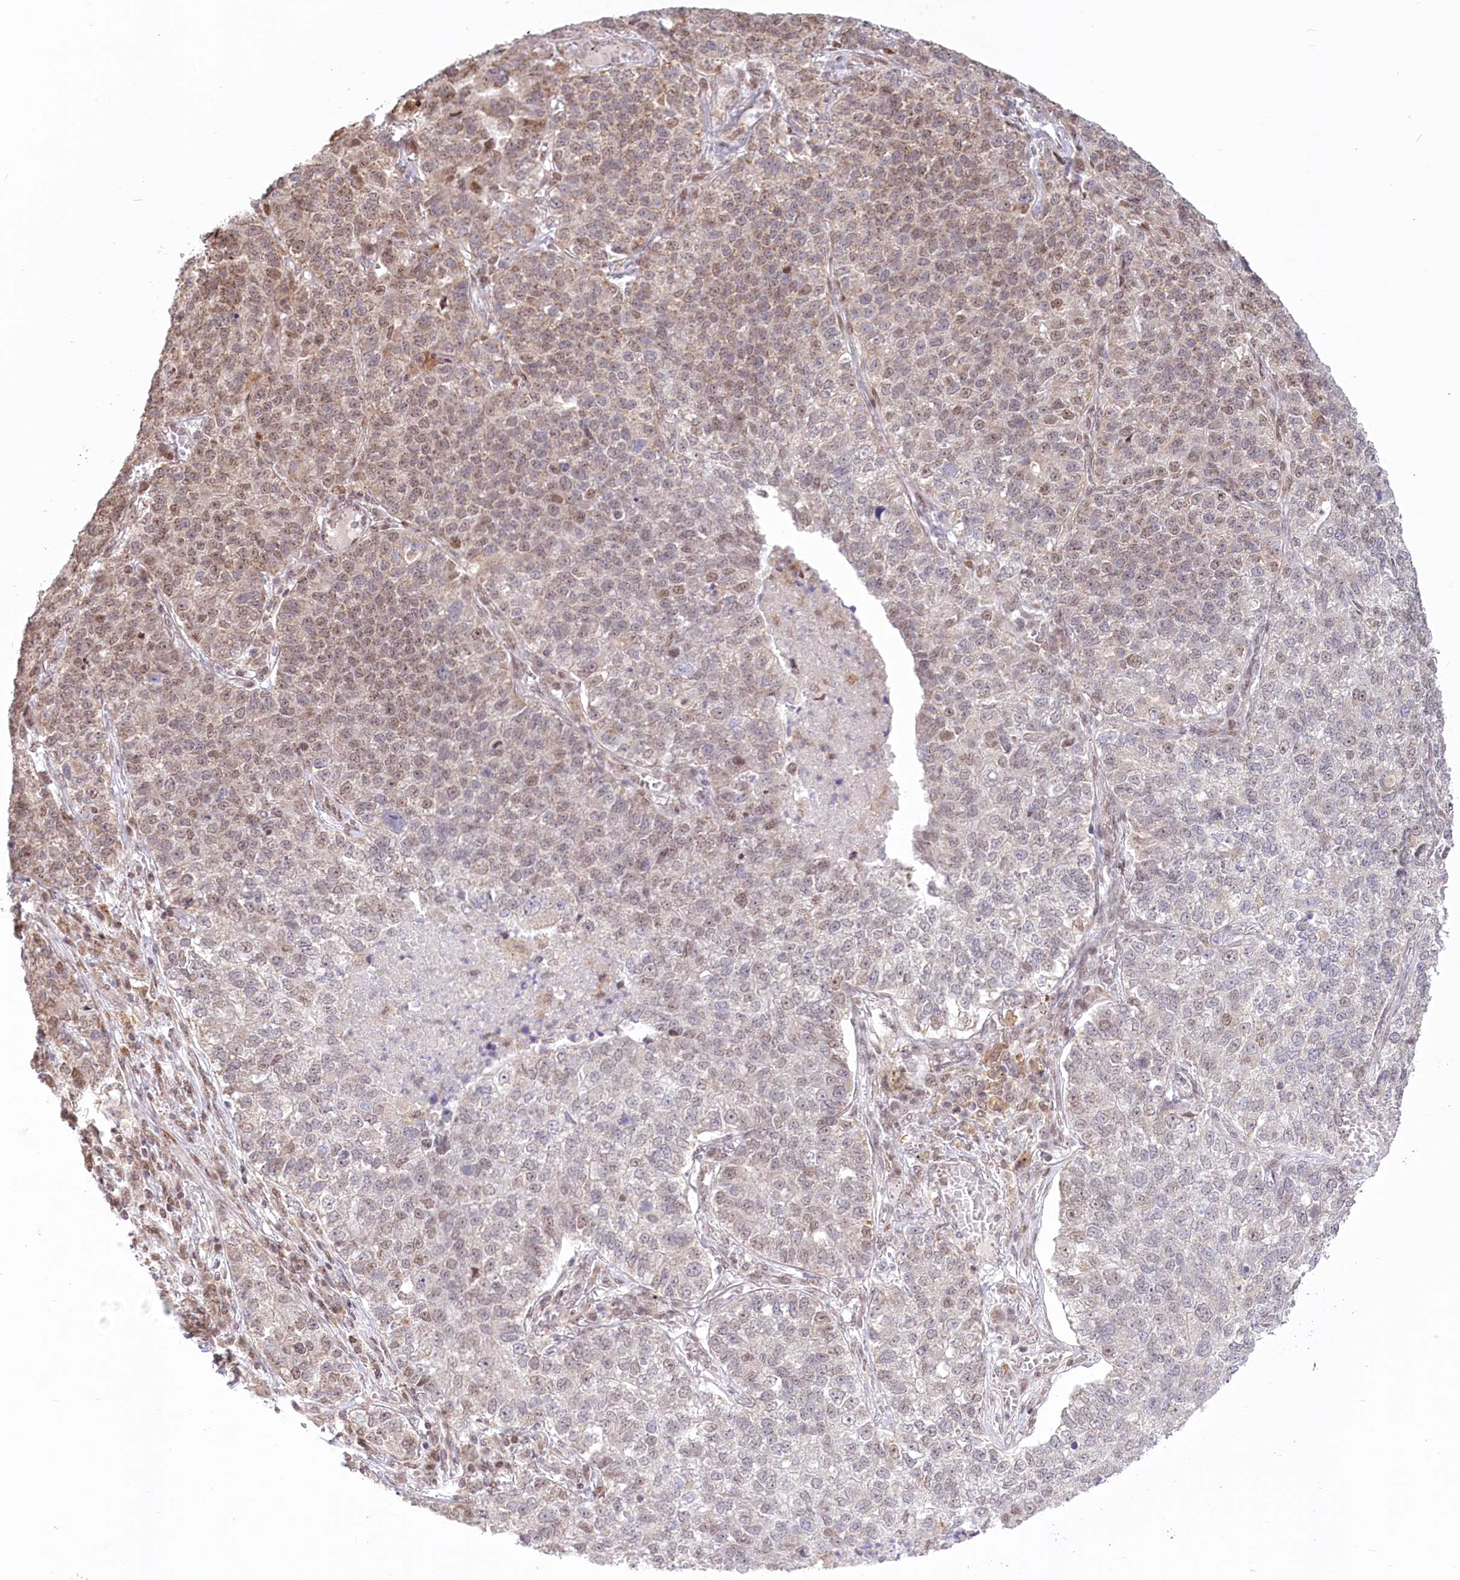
{"staining": {"intensity": "moderate", "quantity": "25%-75%", "location": "nuclear"}, "tissue": "lung cancer", "cell_type": "Tumor cells", "image_type": "cancer", "snomed": [{"axis": "morphology", "description": "Adenocarcinoma, NOS"}, {"axis": "topography", "description": "Lung"}], "caption": "A high-resolution photomicrograph shows immunohistochemistry staining of adenocarcinoma (lung), which displays moderate nuclear staining in approximately 25%-75% of tumor cells.", "gene": "PYURF", "patient": {"sex": "male", "age": 49}}